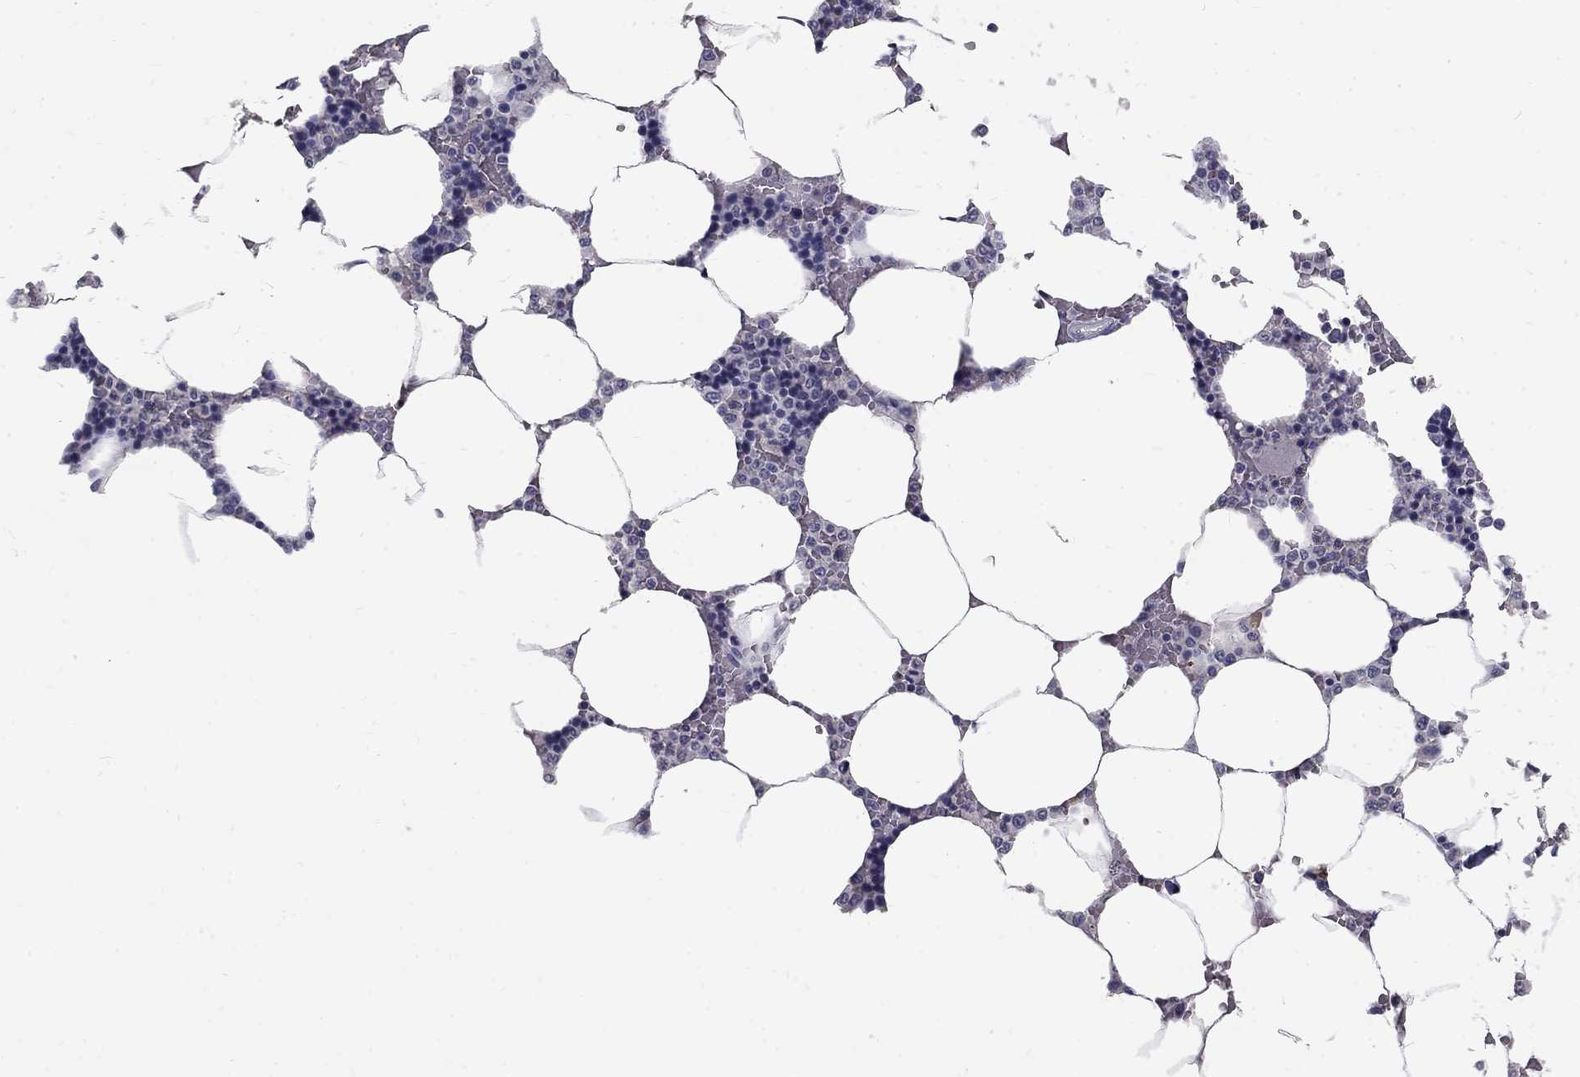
{"staining": {"intensity": "negative", "quantity": "none", "location": "none"}, "tissue": "bone marrow", "cell_type": "Hematopoietic cells", "image_type": "normal", "snomed": [{"axis": "morphology", "description": "Normal tissue, NOS"}, {"axis": "topography", "description": "Bone marrow"}], "caption": "IHC of benign human bone marrow shows no staining in hematopoietic cells.", "gene": "NOS1", "patient": {"sex": "male", "age": 63}}